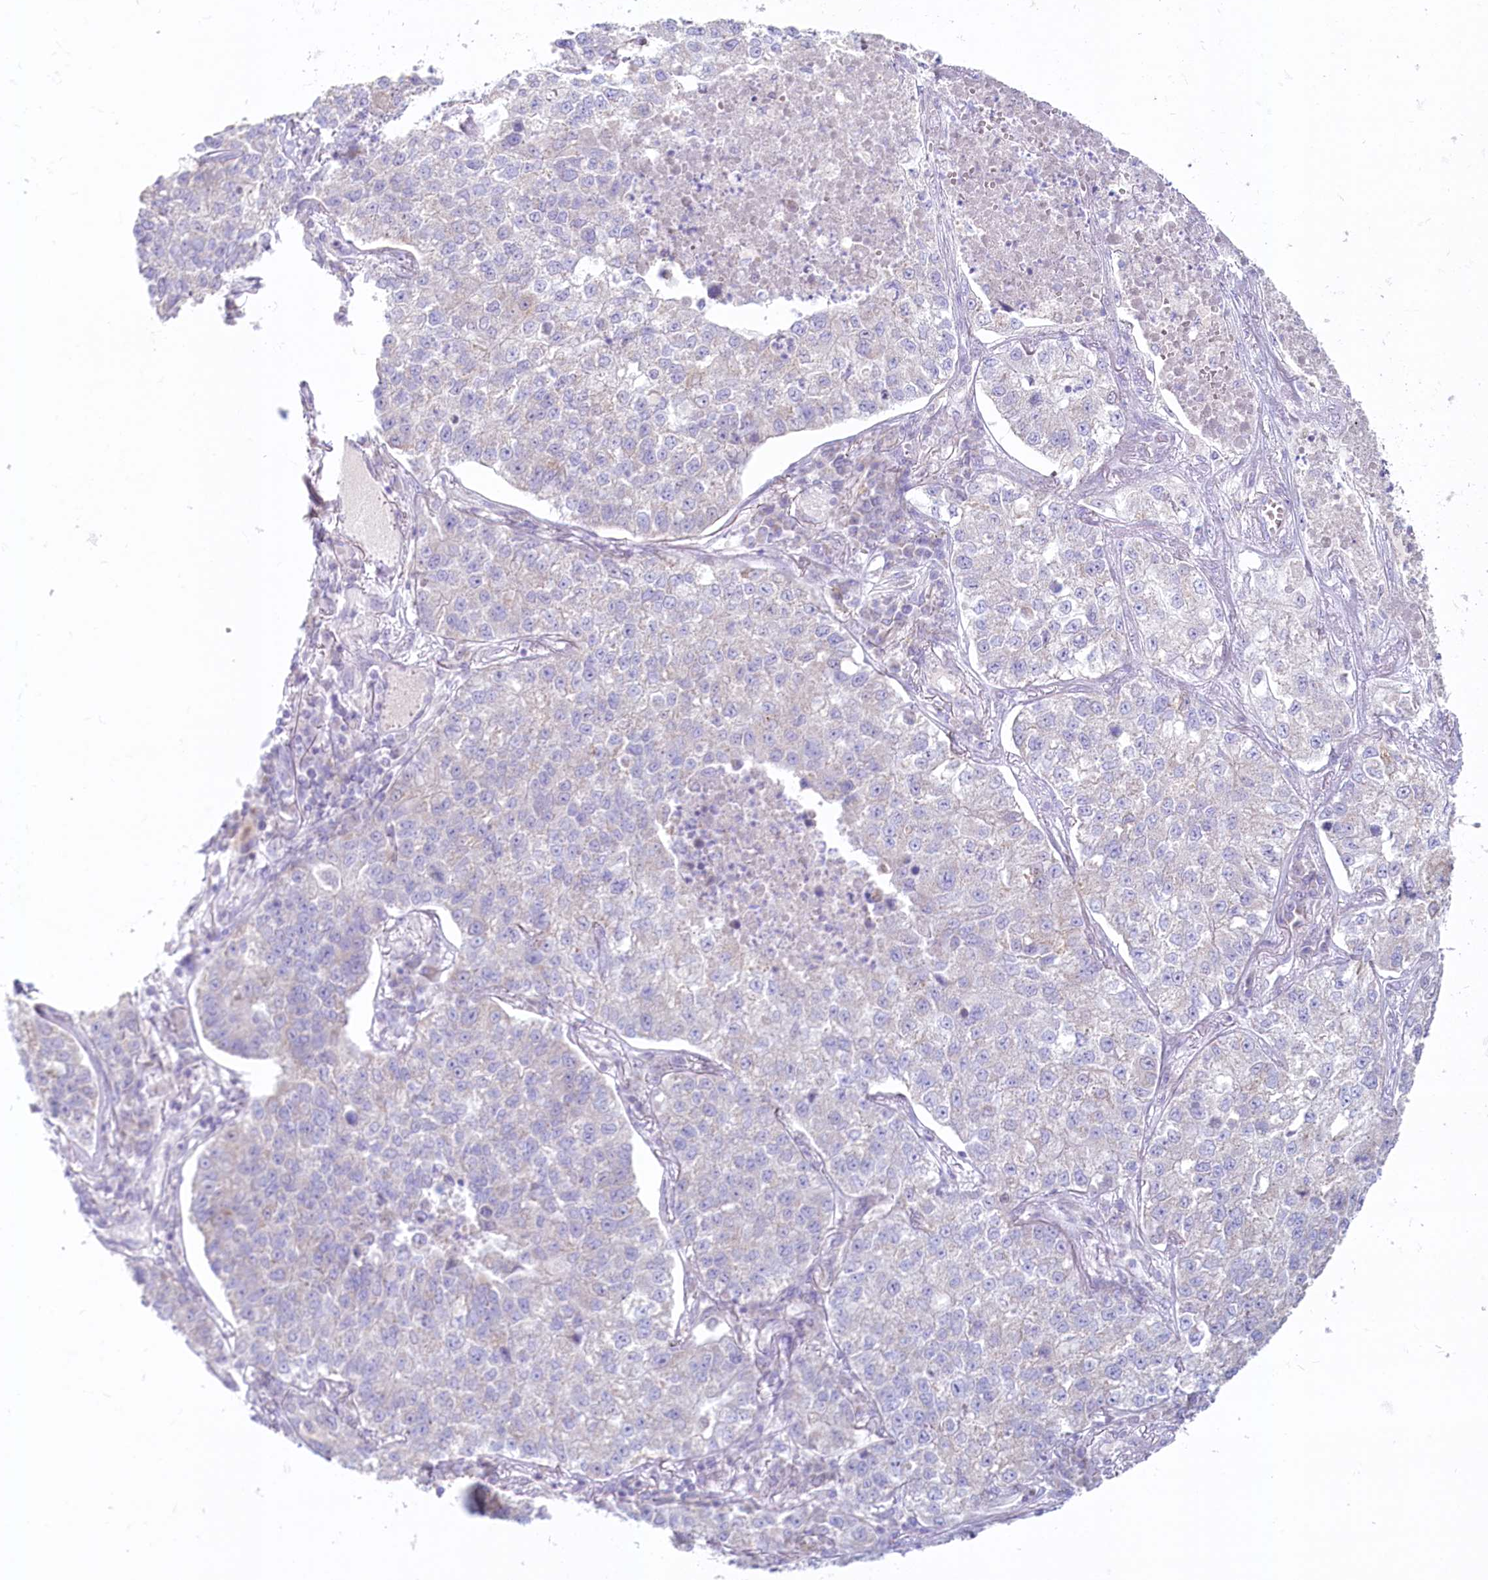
{"staining": {"intensity": "negative", "quantity": "none", "location": "none"}, "tissue": "lung cancer", "cell_type": "Tumor cells", "image_type": "cancer", "snomed": [{"axis": "morphology", "description": "Adenocarcinoma, NOS"}, {"axis": "topography", "description": "Lung"}], "caption": "IHC image of human lung adenocarcinoma stained for a protein (brown), which shows no positivity in tumor cells.", "gene": "PSAPL1", "patient": {"sex": "male", "age": 49}}